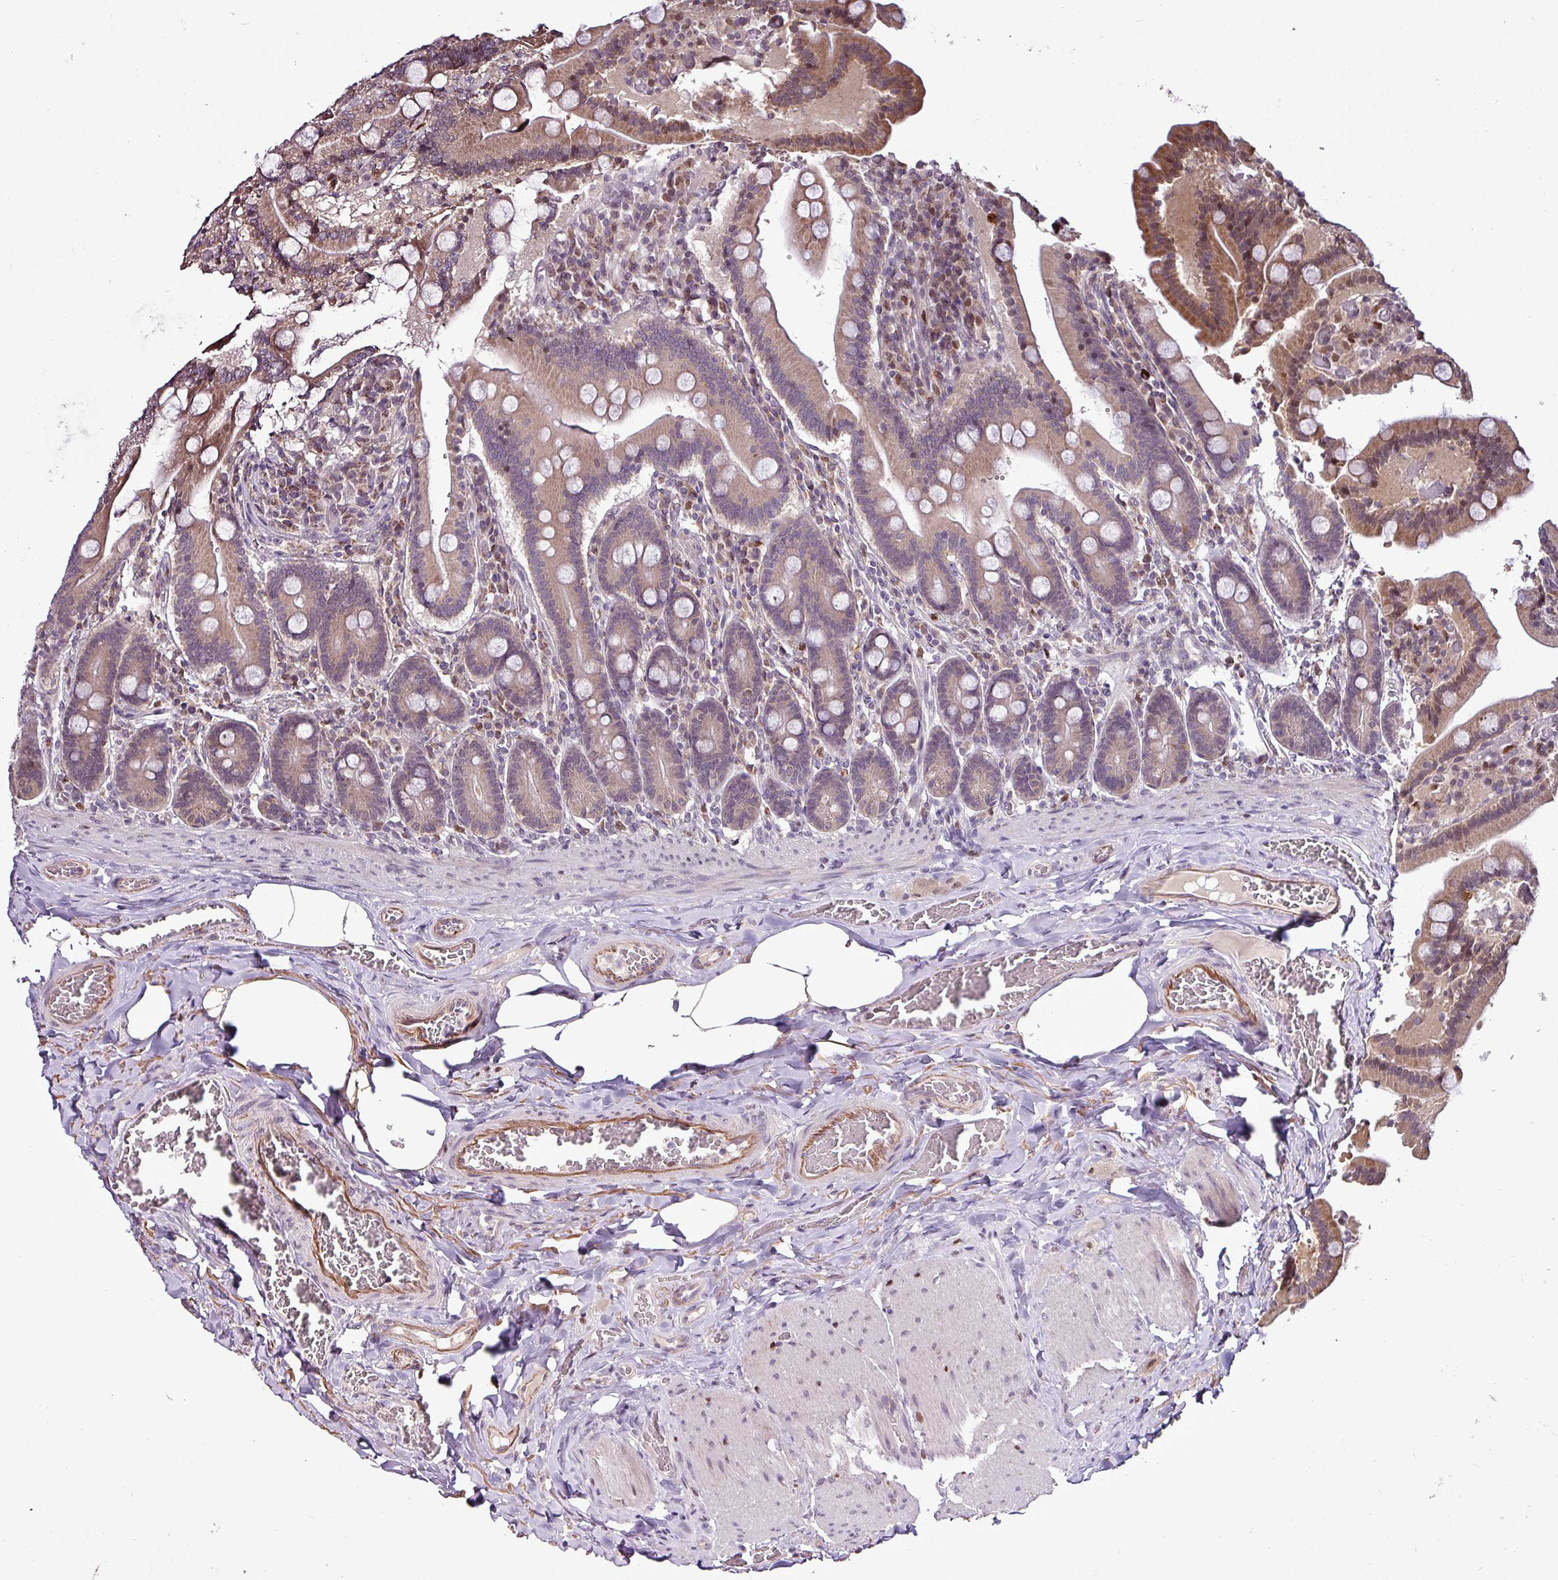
{"staining": {"intensity": "moderate", "quantity": ">75%", "location": "cytoplasmic/membranous,nuclear"}, "tissue": "duodenum", "cell_type": "Glandular cells", "image_type": "normal", "snomed": [{"axis": "morphology", "description": "Normal tissue, NOS"}, {"axis": "topography", "description": "Duodenum"}], "caption": "Protein expression analysis of normal human duodenum reveals moderate cytoplasmic/membranous,nuclear staining in about >75% of glandular cells. The protein of interest is stained brown, and the nuclei are stained in blue (DAB (3,3'-diaminobenzidine) IHC with brightfield microscopy, high magnification).", "gene": "SKIC2", "patient": {"sex": "female", "age": 62}}